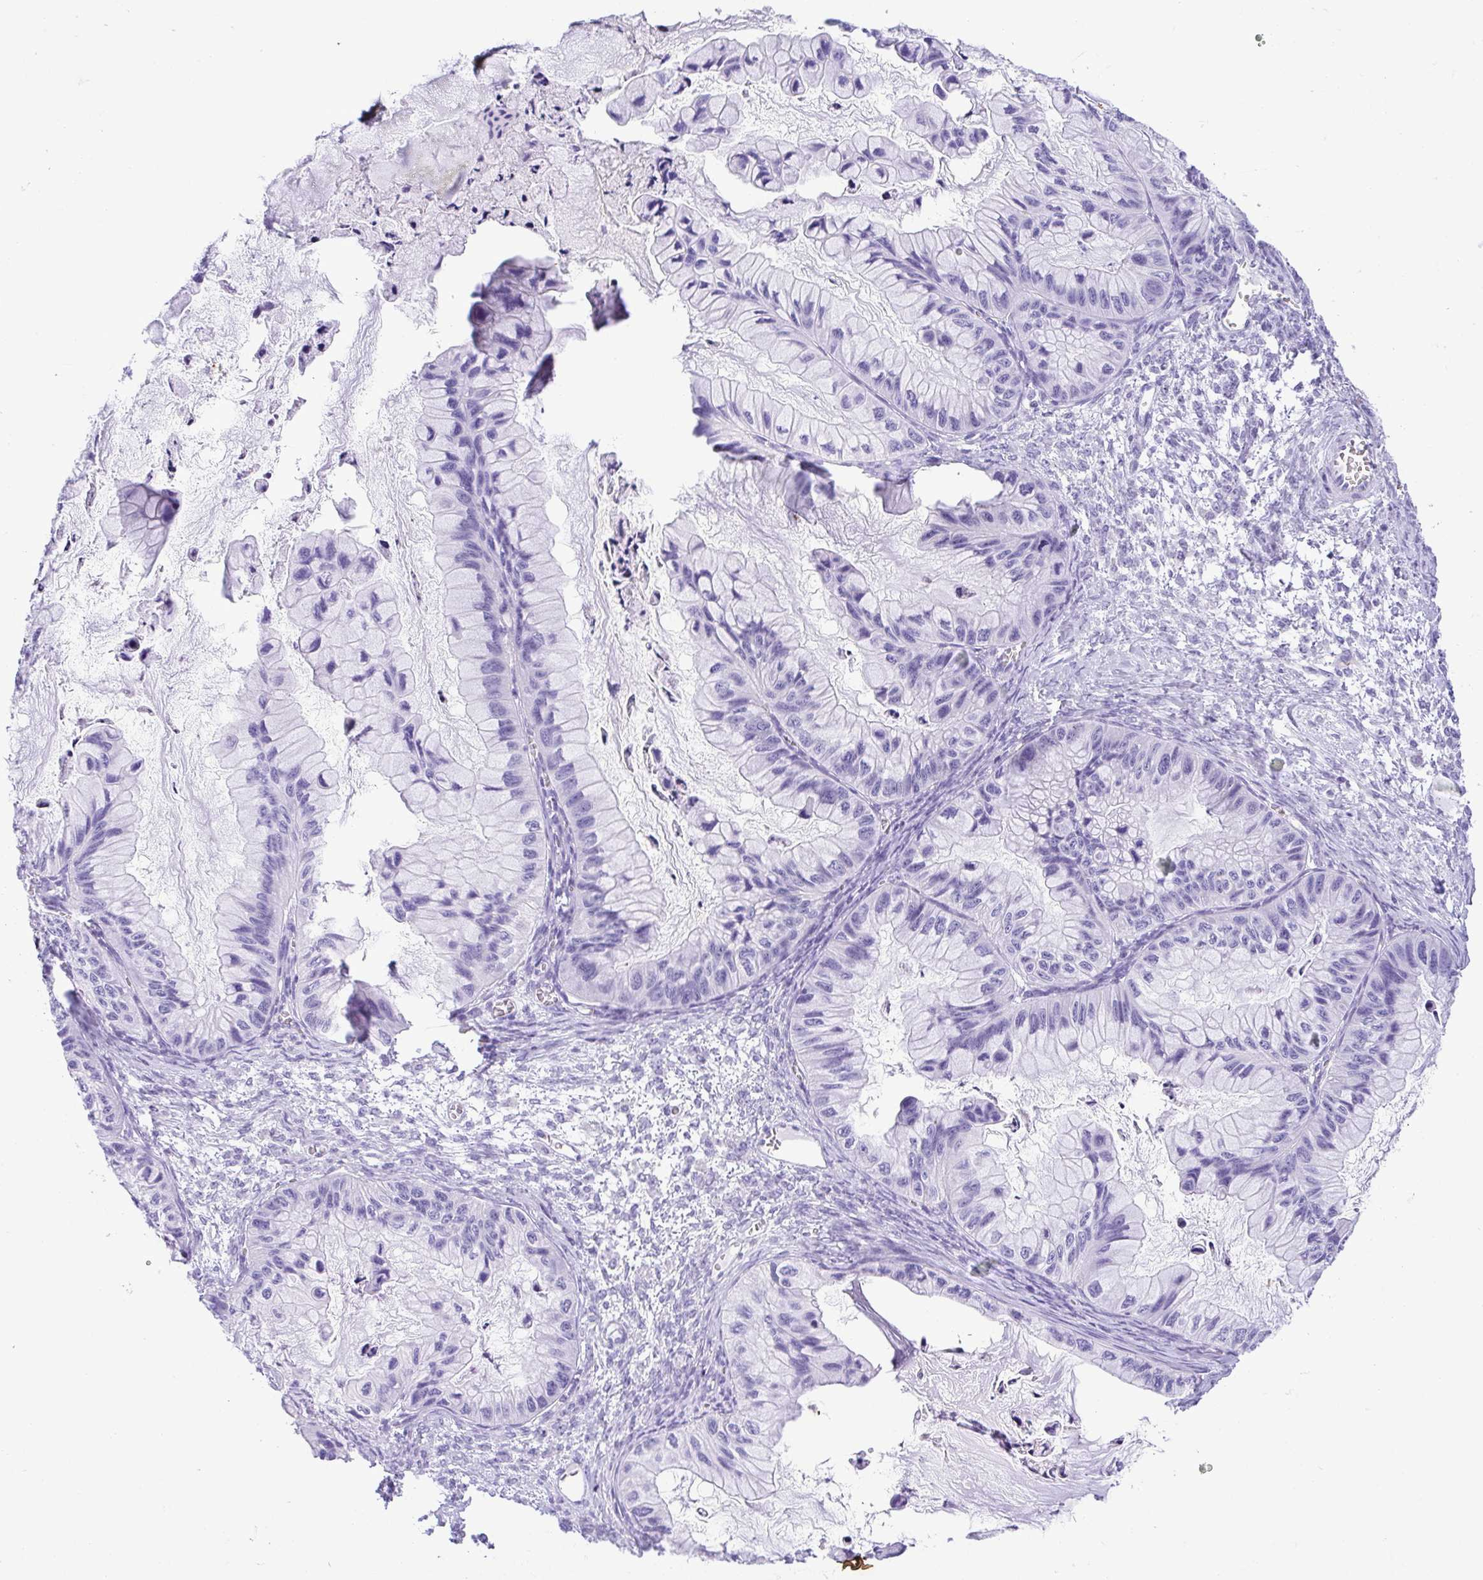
{"staining": {"intensity": "negative", "quantity": "none", "location": "none"}, "tissue": "ovarian cancer", "cell_type": "Tumor cells", "image_type": "cancer", "snomed": [{"axis": "morphology", "description": "Cystadenocarcinoma, mucinous, NOS"}, {"axis": "topography", "description": "Ovary"}], "caption": "Immunohistochemistry of human ovarian mucinous cystadenocarcinoma reveals no staining in tumor cells.", "gene": "CDSN", "patient": {"sex": "female", "age": 72}}